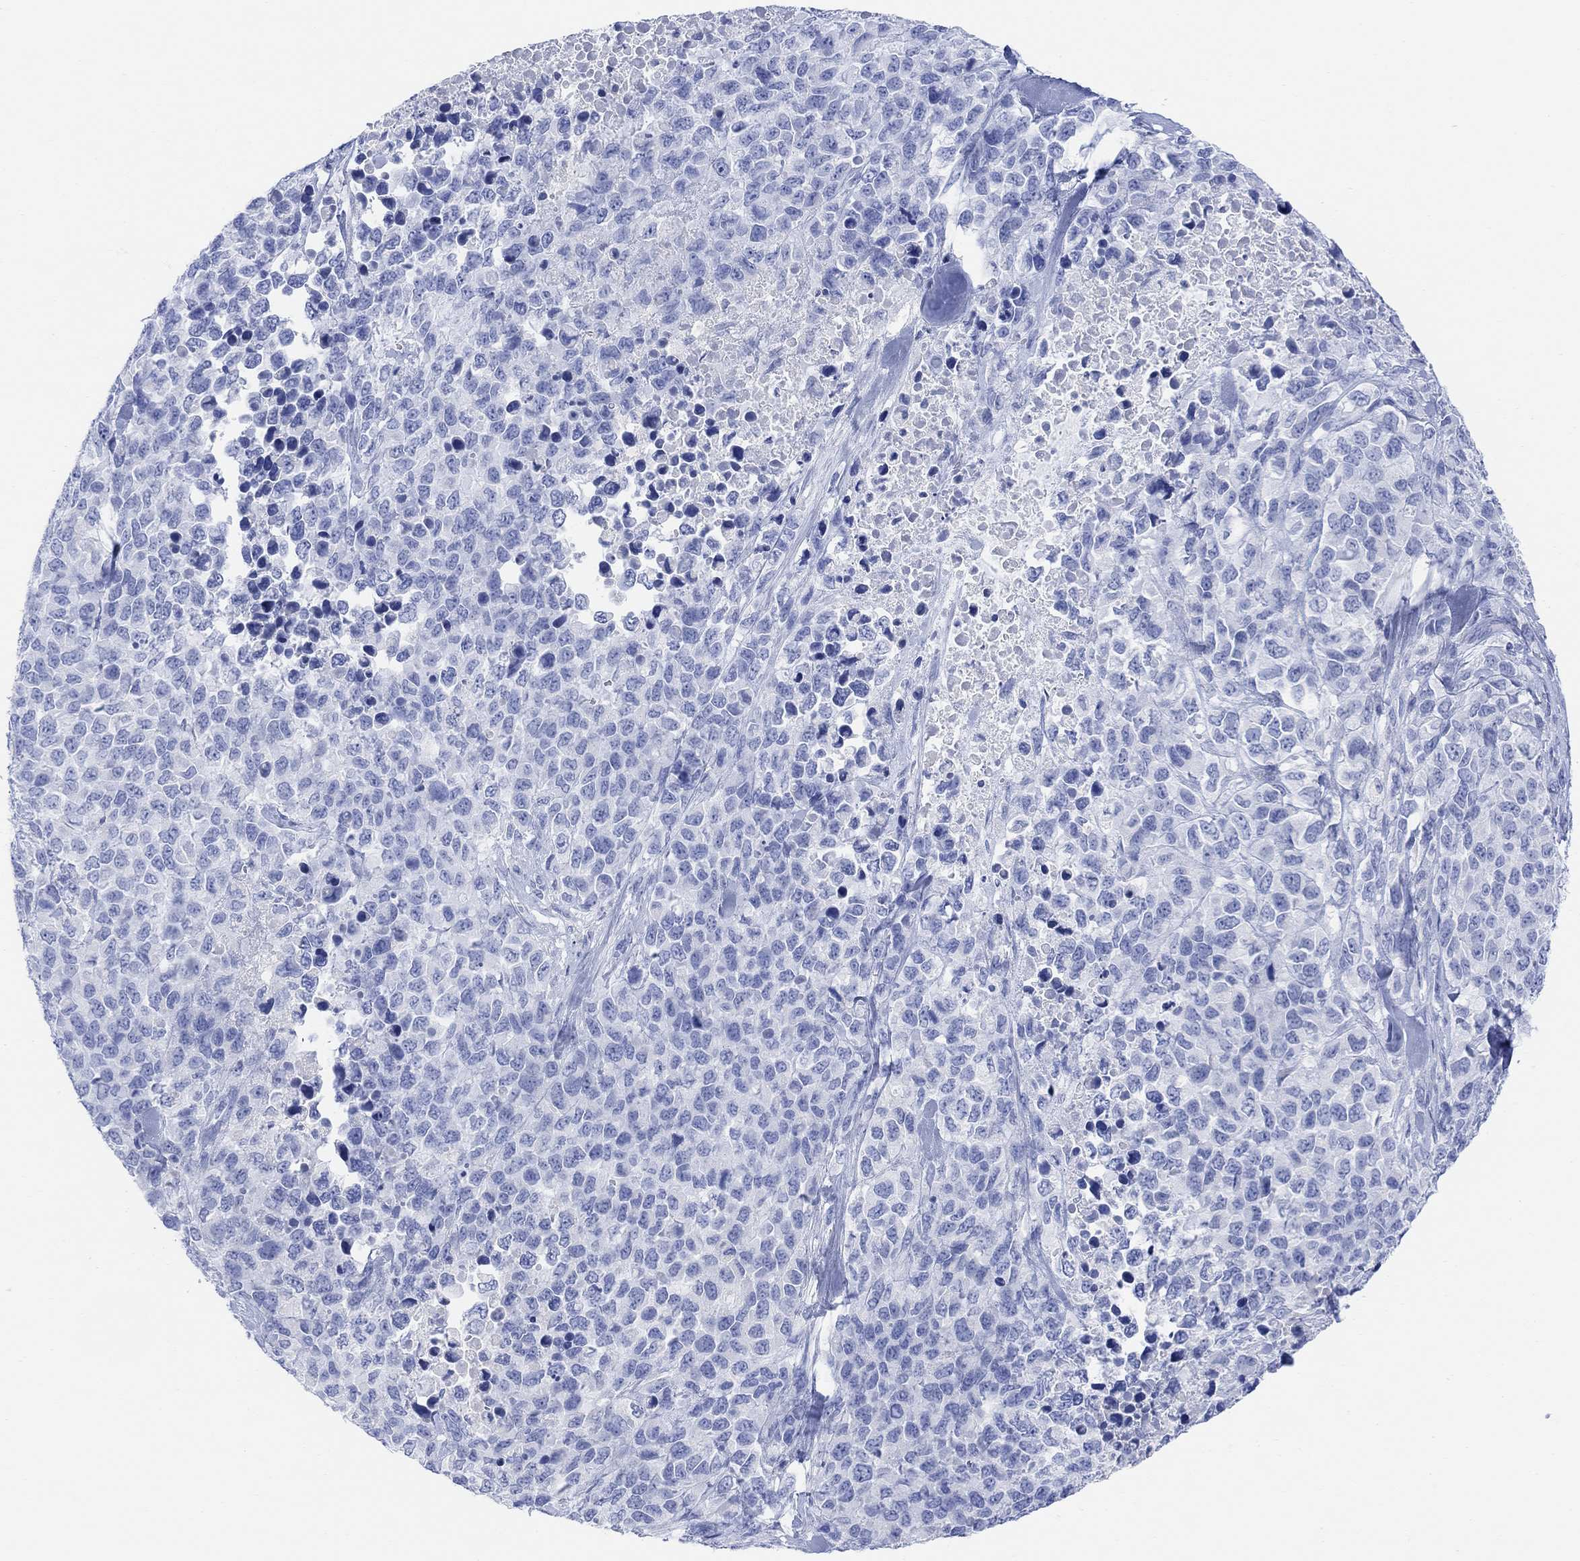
{"staining": {"intensity": "negative", "quantity": "none", "location": "none"}, "tissue": "melanoma", "cell_type": "Tumor cells", "image_type": "cancer", "snomed": [{"axis": "morphology", "description": "Malignant melanoma, Metastatic site"}, {"axis": "topography", "description": "Skin"}], "caption": "Malignant melanoma (metastatic site) stained for a protein using IHC exhibits no expression tumor cells.", "gene": "GNG13", "patient": {"sex": "male", "age": 84}}